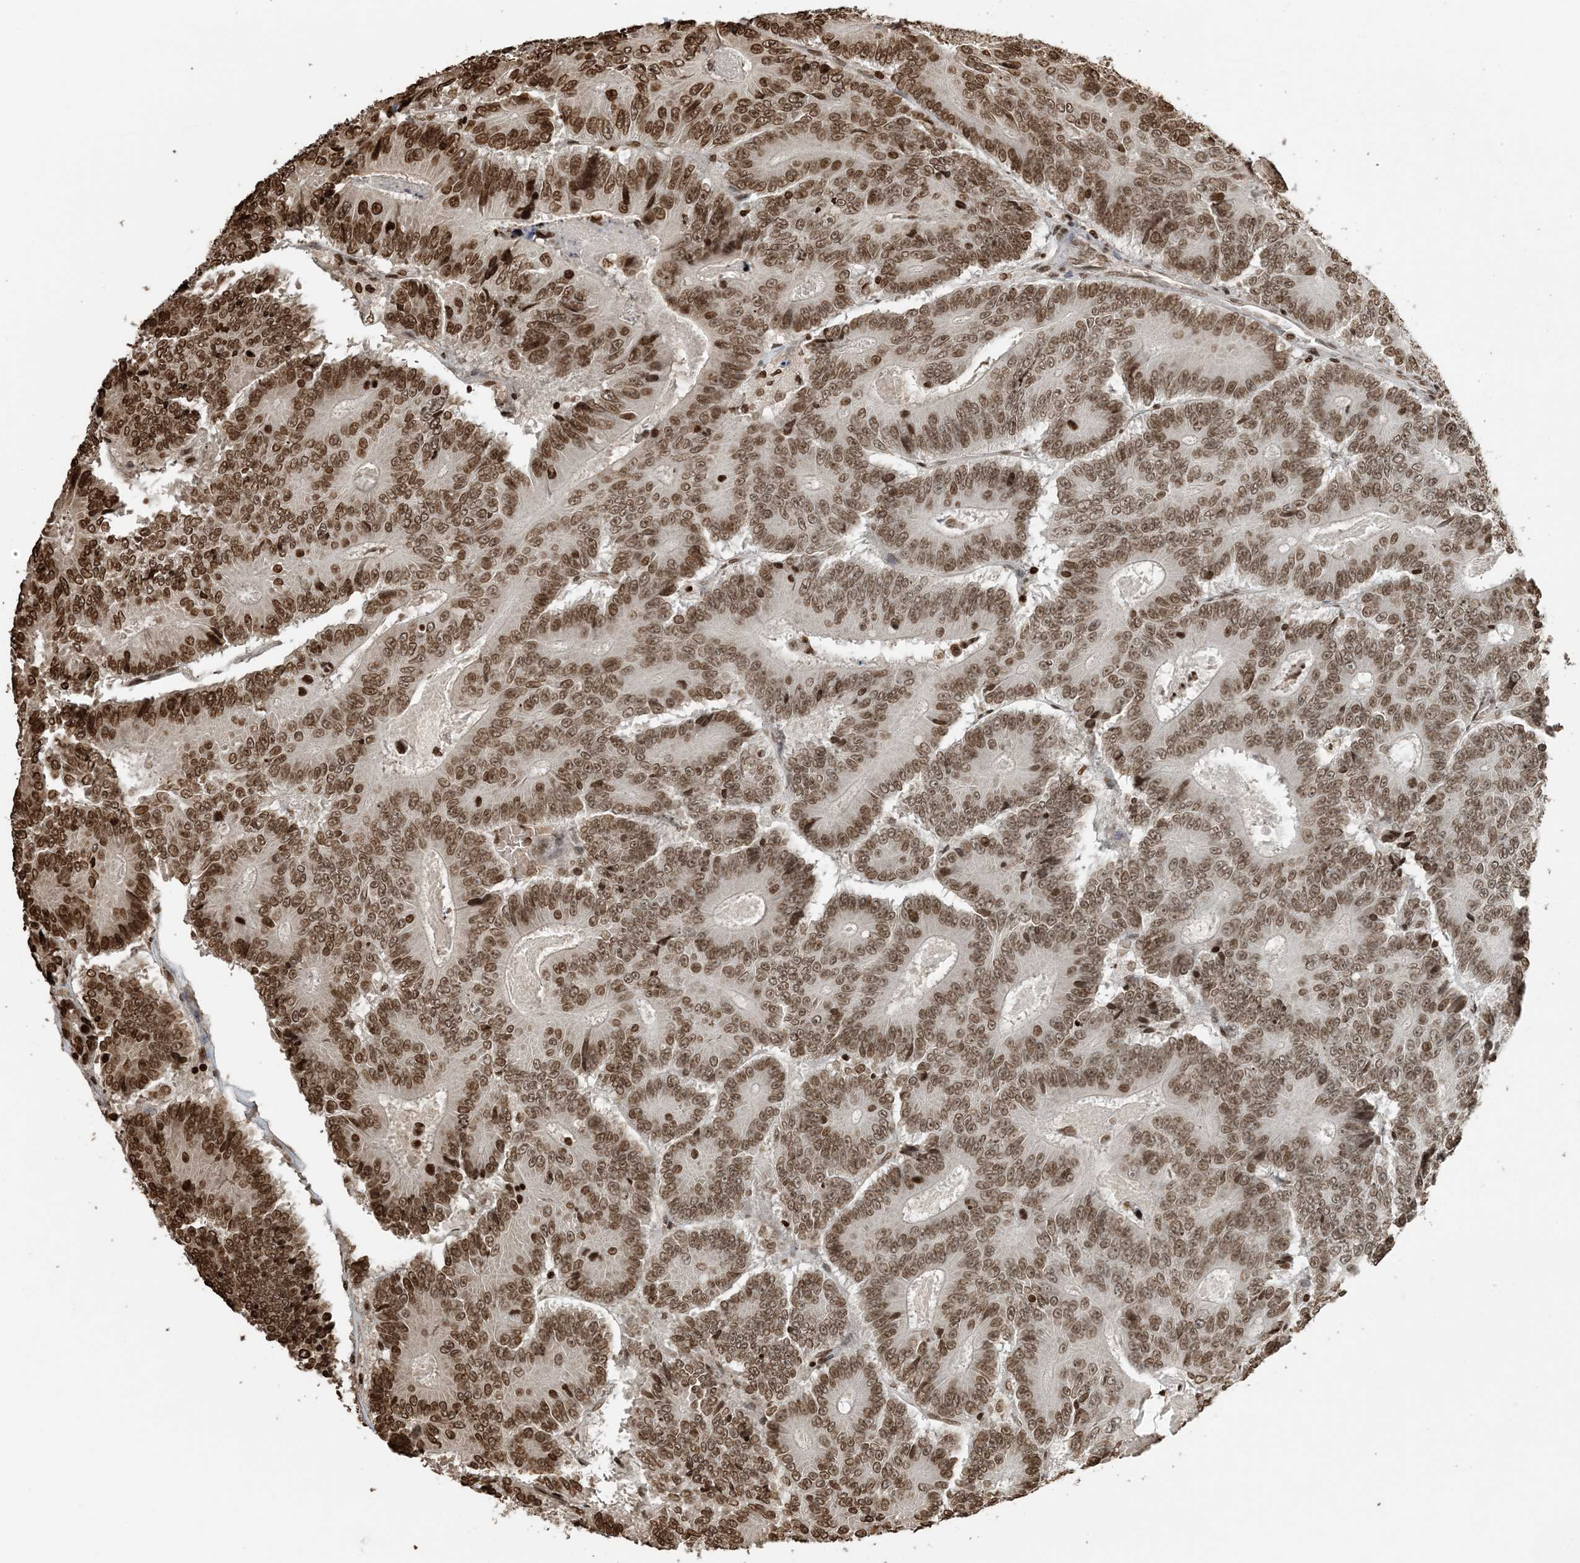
{"staining": {"intensity": "moderate", "quantity": ">75%", "location": "nuclear"}, "tissue": "colorectal cancer", "cell_type": "Tumor cells", "image_type": "cancer", "snomed": [{"axis": "morphology", "description": "Adenocarcinoma, NOS"}, {"axis": "topography", "description": "Colon"}], "caption": "Brown immunohistochemical staining in human colorectal adenocarcinoma exhibits moderate nuclear staining in about >75% of tumor cells.", "gene": "H3-3B", "patient": {"sex": "male", "age": 83}}